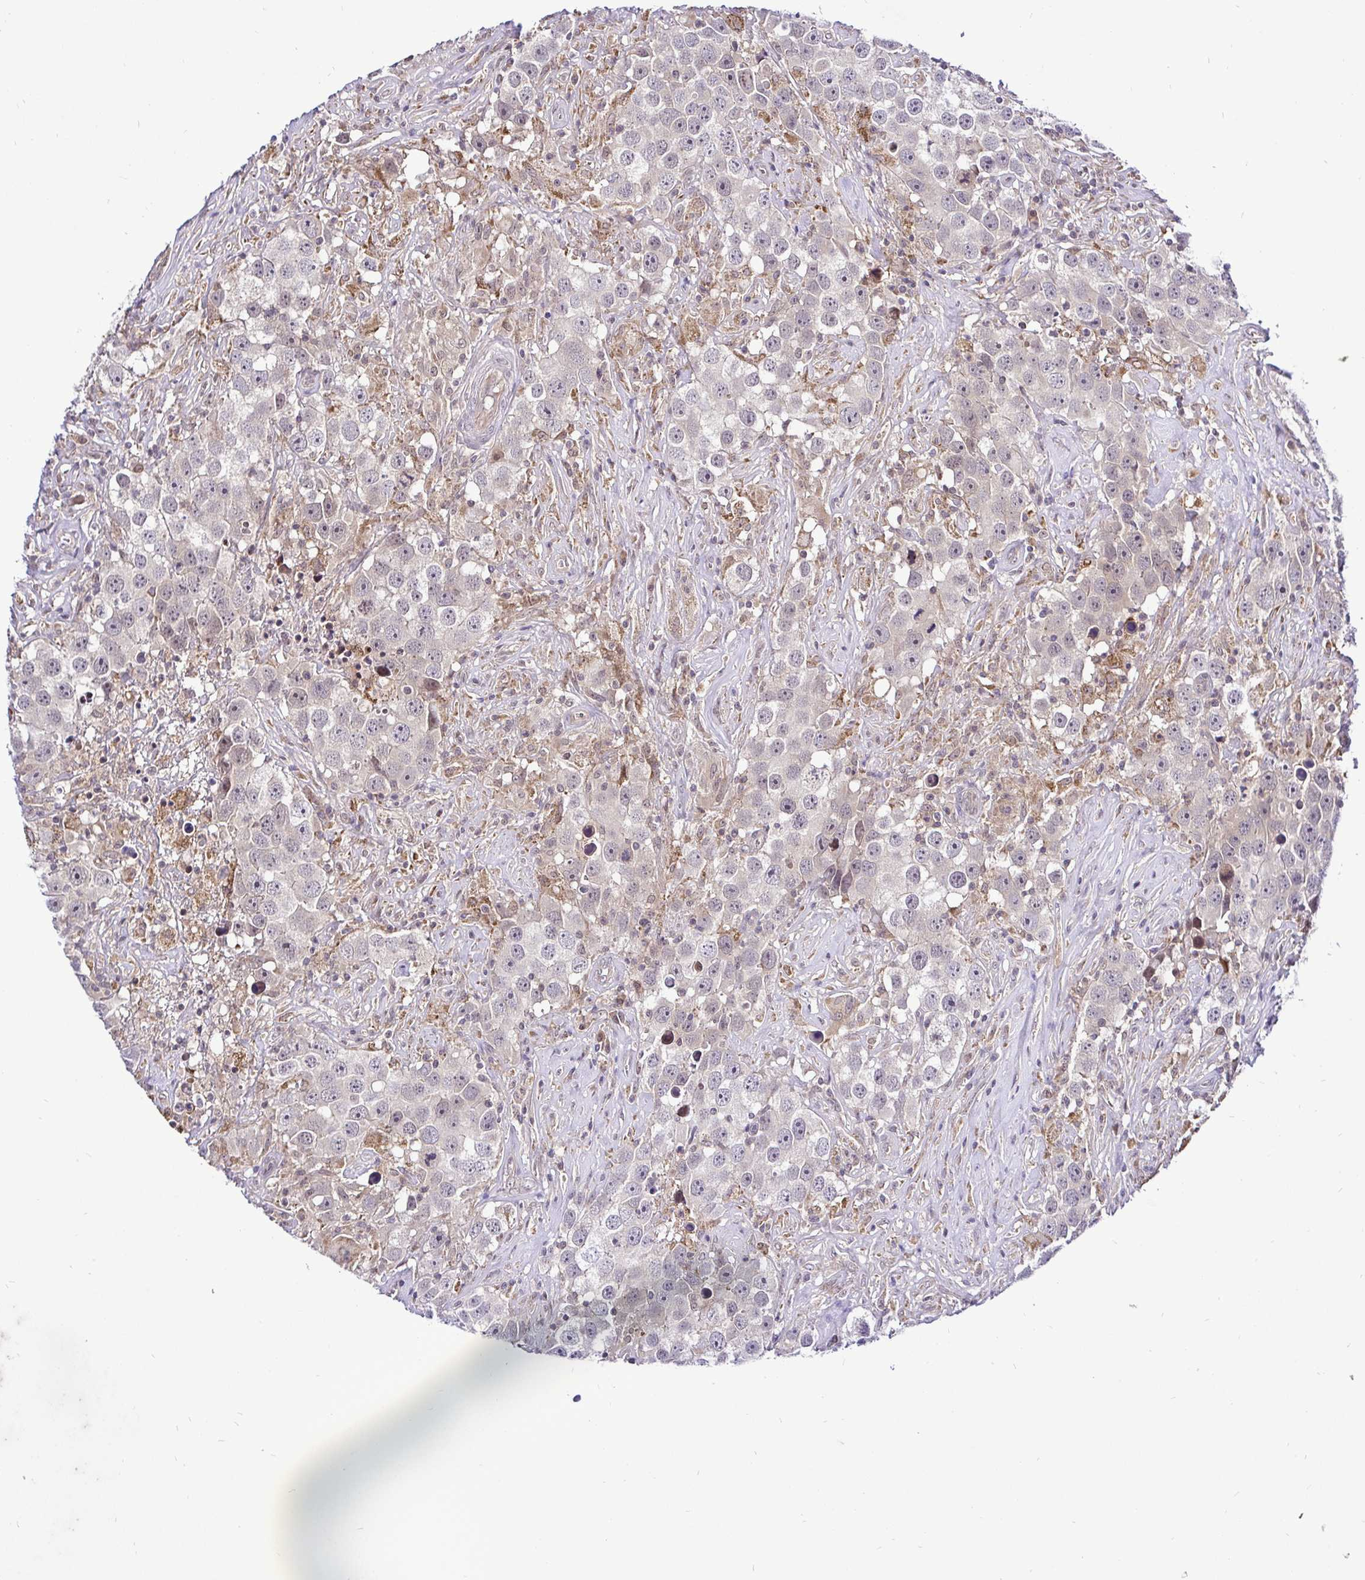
{"staining": {"intensity": "weak", "quantity": "<25%", "location": "cytoplasmic/membranous,nuclear"}, "tissue": "testis cancer", "cell_type": "Tumor cells", "image_type": "cancer", "snomed": [{"axis": "morphology", "description": "Seminoma, NOS"}, {"axis": "topography", "description": "Testis"}], "caption": "This image is of testis seminoma stained with IHC to label a protein in brown with the nuclei are counter-stained blue. There is no expression in tumor cells.", "gene": "UBE2M", "patient": {"sex": "male", "age": 49}}